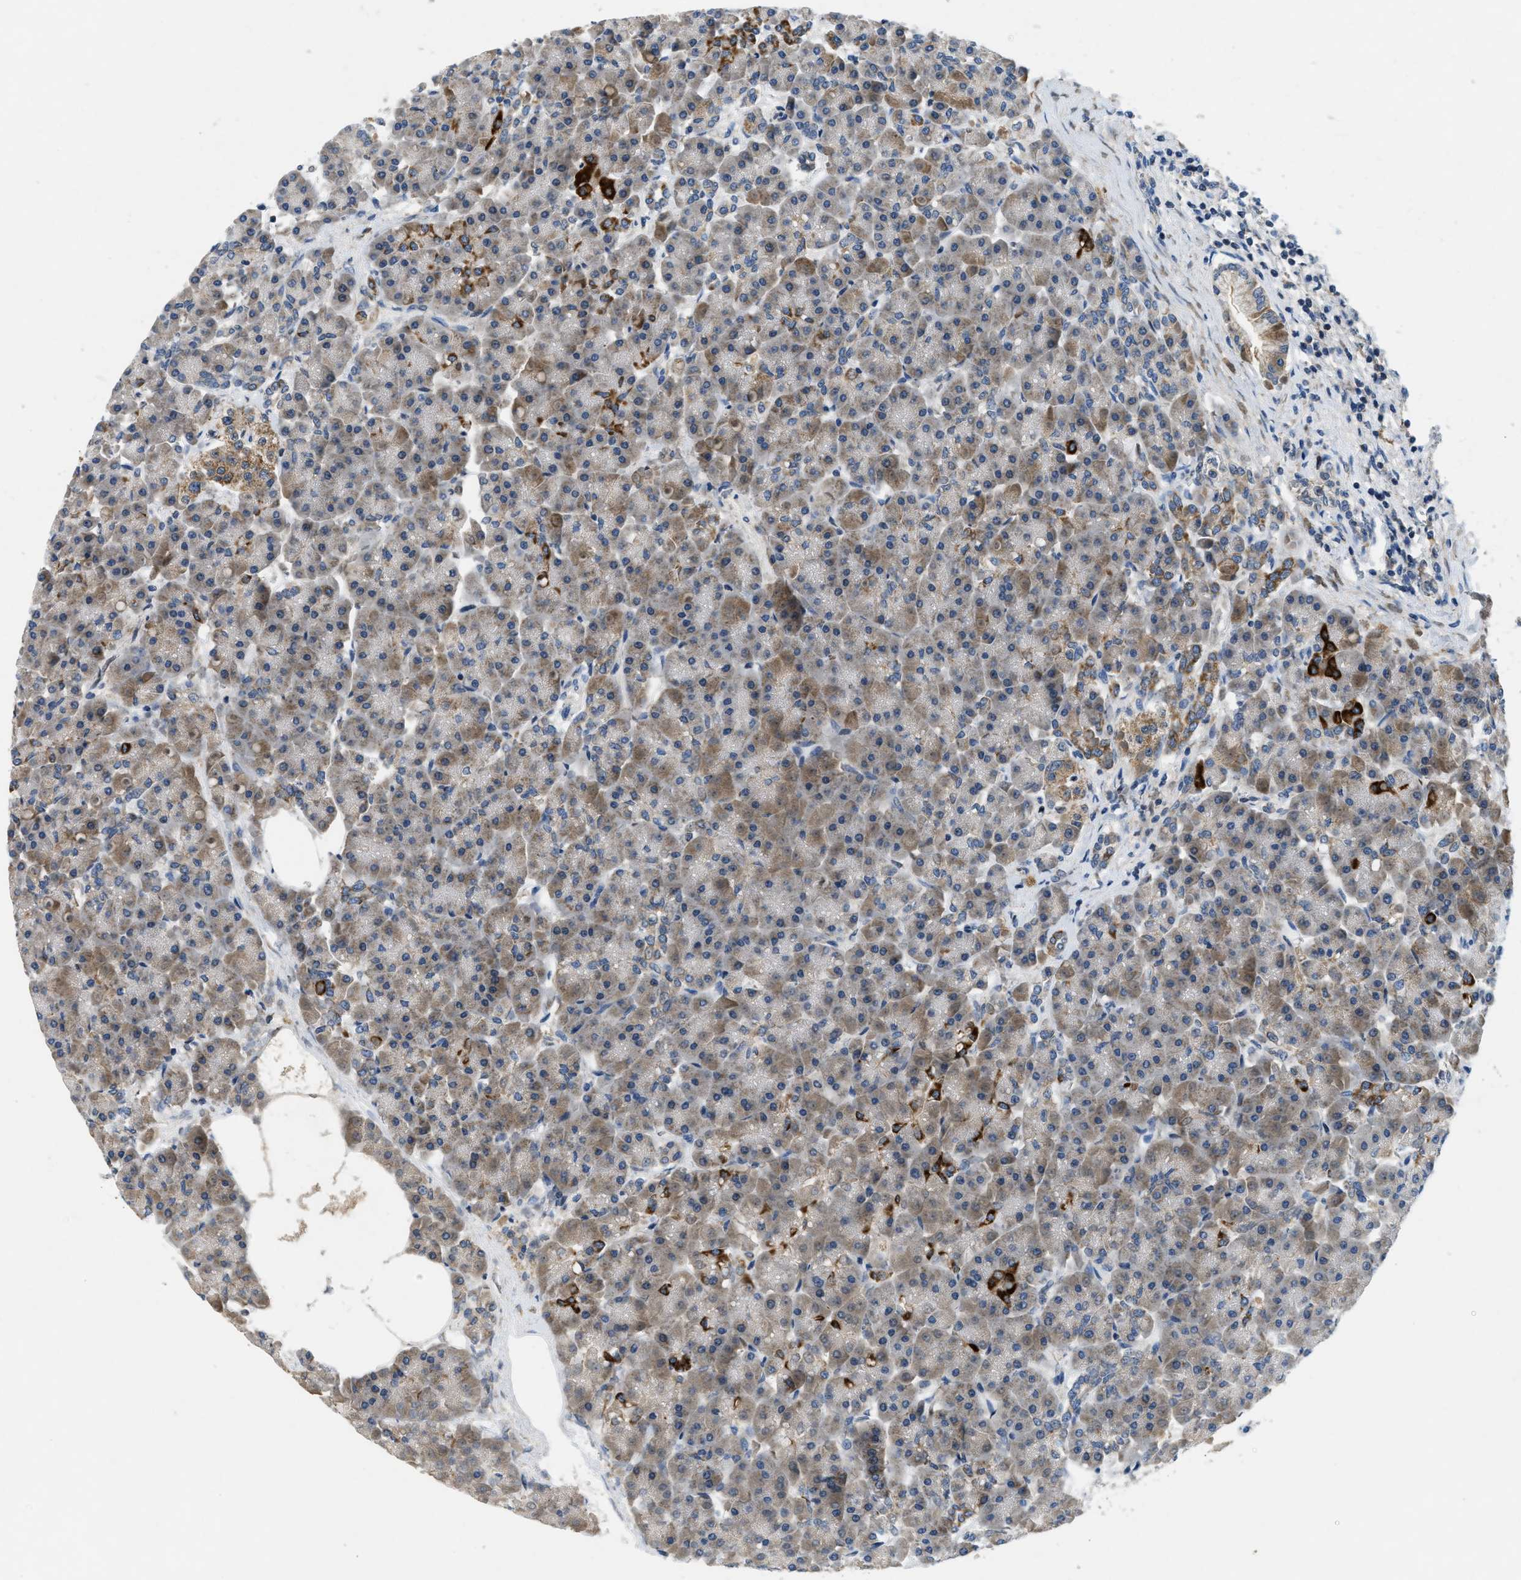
{"staining": {"intensity": "strong", "quantity": "<25%", "location": "cytoplasmic/membranous"}, "tissue": "pancreas", "cell_type": "Exocrine glandular cells", "image_type": "normal", "snomed": [{"axis": "morphology", "description": "Normal tissue, NOS"}, {"axis": "topography", "description": "Pancreas"}], "caption": "Exocrine glandular cells demonstrate medium levels of strong cytoplasmic/membranous staining in approximately <25% of cells in unremarkable human pancreas.", "gene": "PNKD", "patient": {"sex": "female", "age": 70}}